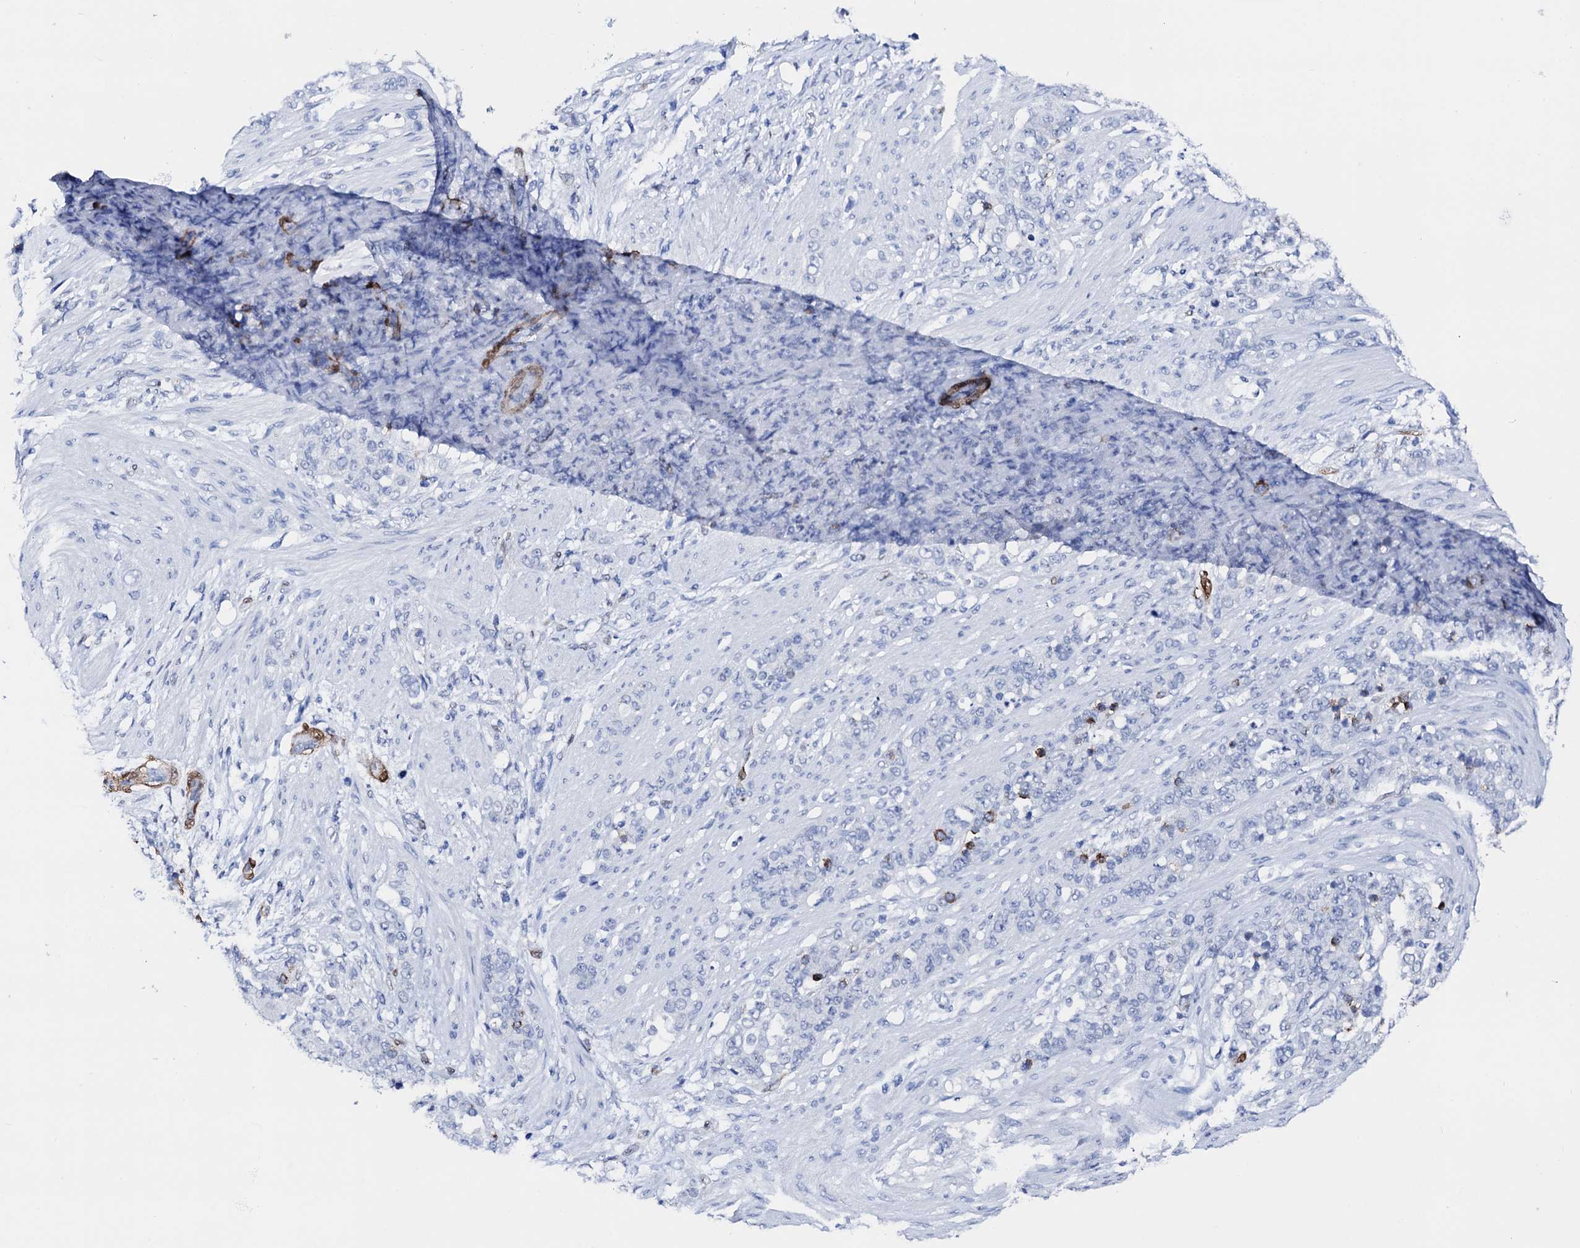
{"staining": {"intensity": "negative", "quantity": "none", "location": "none"}, "tissue": "stomach cancer", "cell_type": "Tumor cells", "image_type": "cancer", "snomed": [{"axis": "morphology", "description": "Adenocarcinoma, NOS"}, {"axis": "topography", "description": "Stomach"}], "caption": "There is no significant expression in tumor cells of adenocarcinoma (stomach).", "gene": "NRIP2", "patient": {"sex": "female", "age": 79}}